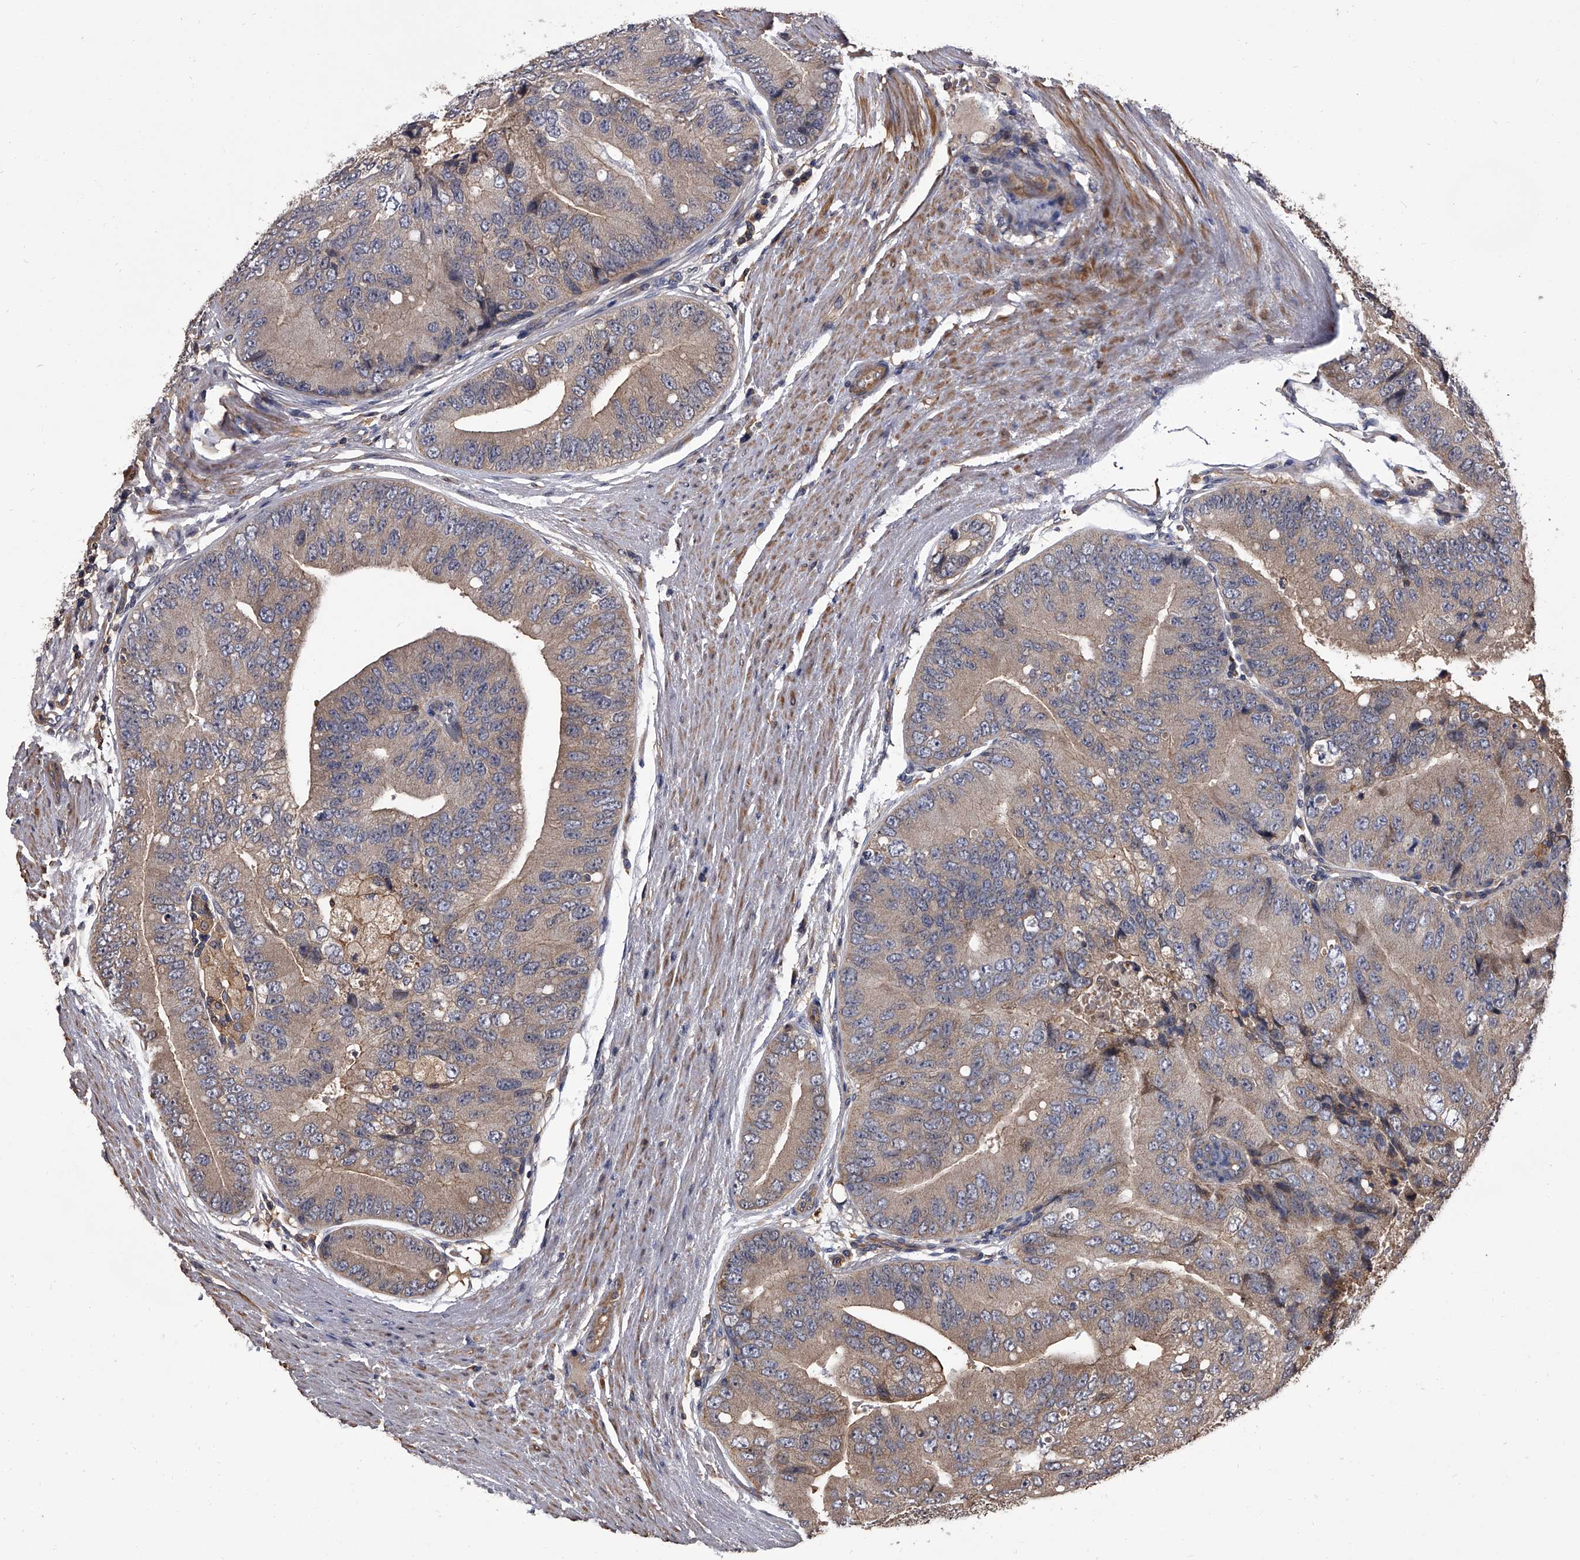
{"staining": {"intensity": "weak", "quantity": ">75%", "location": "cytoplasmic/membranous"}, "tissue": "prostate cancer", "cell_type": "Tumor cells", "image_type": "cancer", "snomed": [{"axis": "morphology", "description": "Adenocarcinoma, High grade"}, {"axis": "topography", "description": "Prostate"}], "caption": "Prostate adenocarcinoma (high-grade) stained for a protein (brown) demonstrates weak cytoplasmic/membranous positive staining in approximately >75% of tumor cells.", "gene": "STK36", "patient": {"sex": "male", "age": 70}}